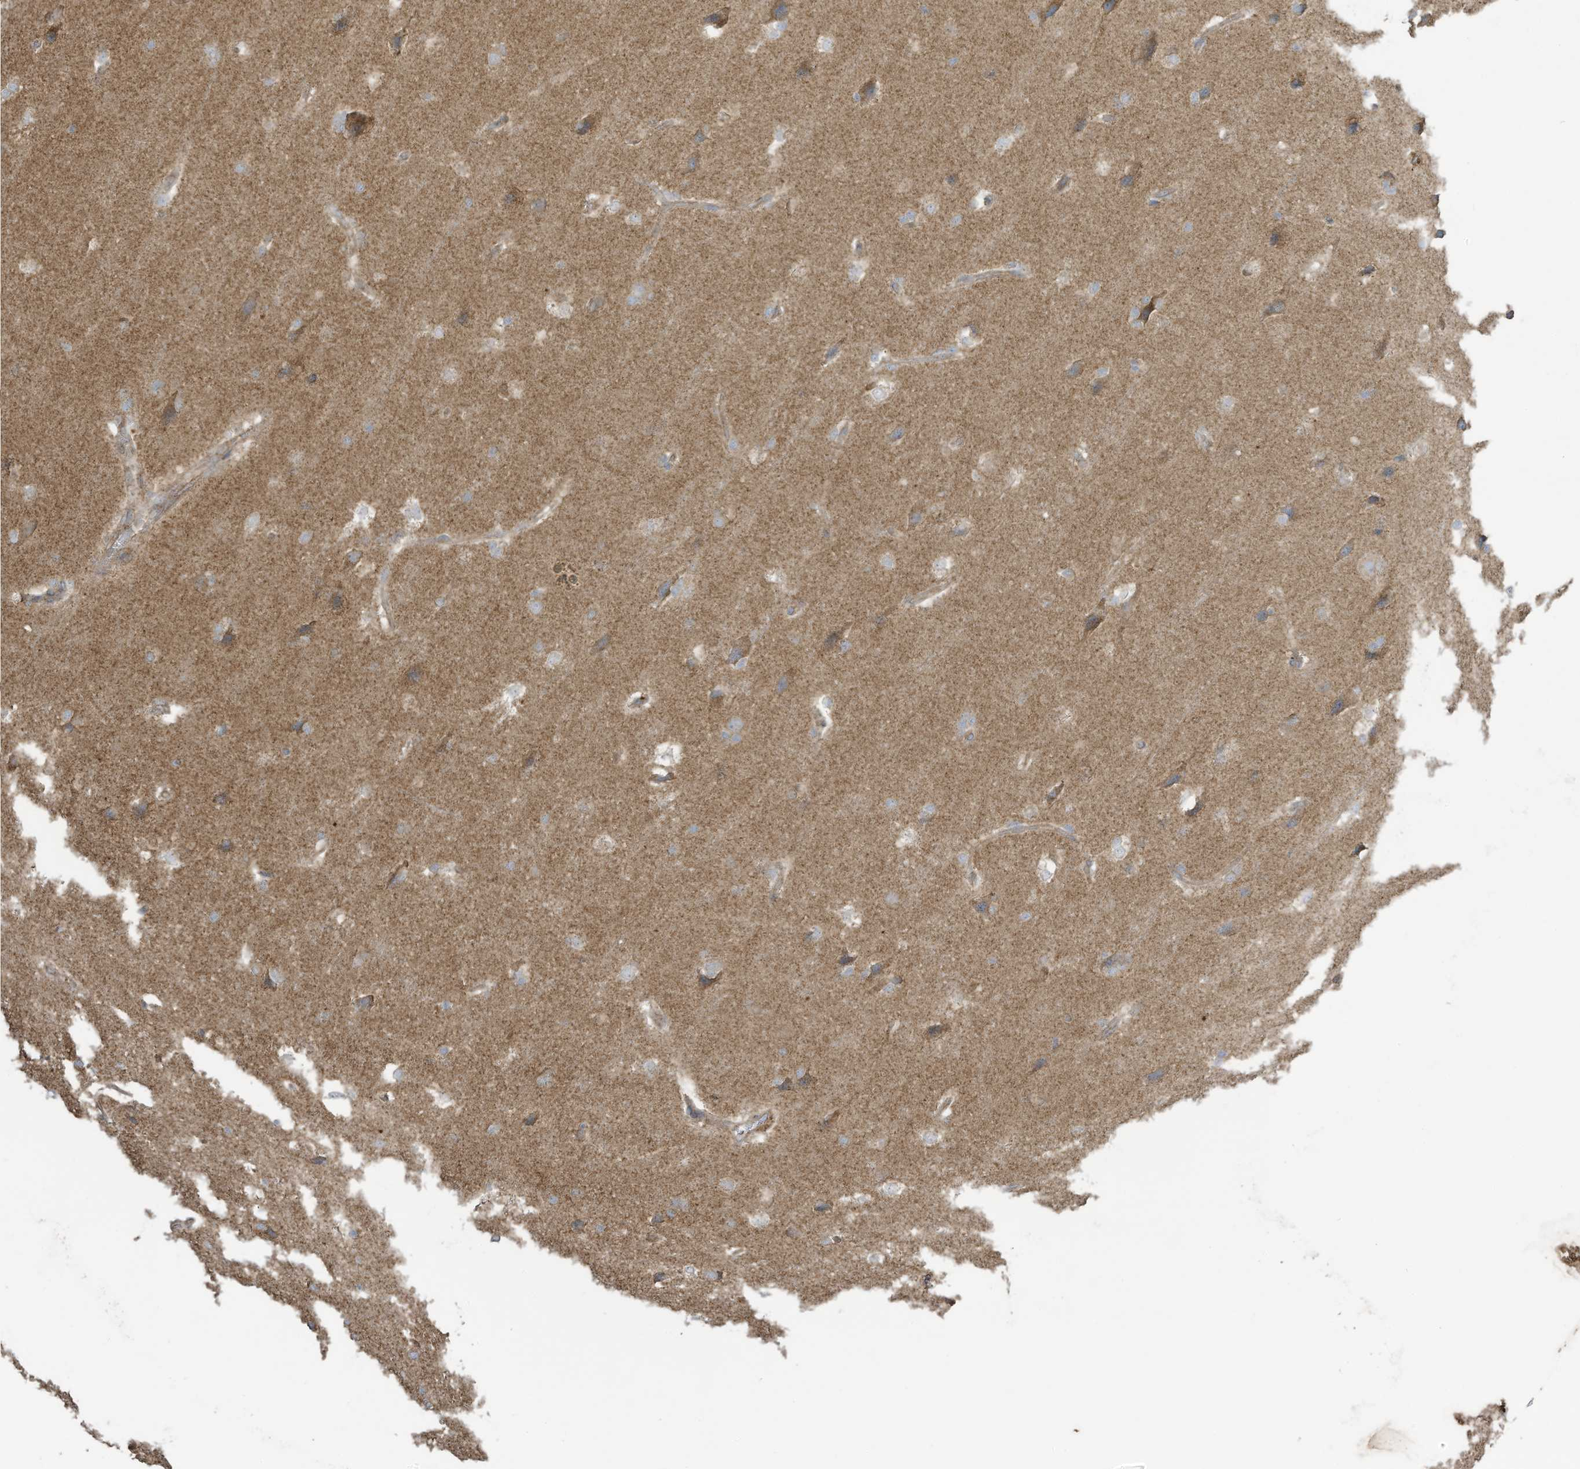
{"staining": {"intensity": "moderate", "quantity": "<25%", "location": "cytoplasmic/membranous"}, "tissue": "glioma", "cell_type": "Tumor cells", "image_type": "cancer", "snomed": [{"axis": "morphology", "description": "Glioma, malignant, Low grade"}, {"axis": "topography", "description": "Brain"}], "caption": "Low-grade glioma (malignant) stained for a protein (brown) shows moderate cytoplasmic/membranous positive positivity in about <25% of tumor cells.", "gene": "CGAS", "patient": {"sex": "female", "age": 37}}